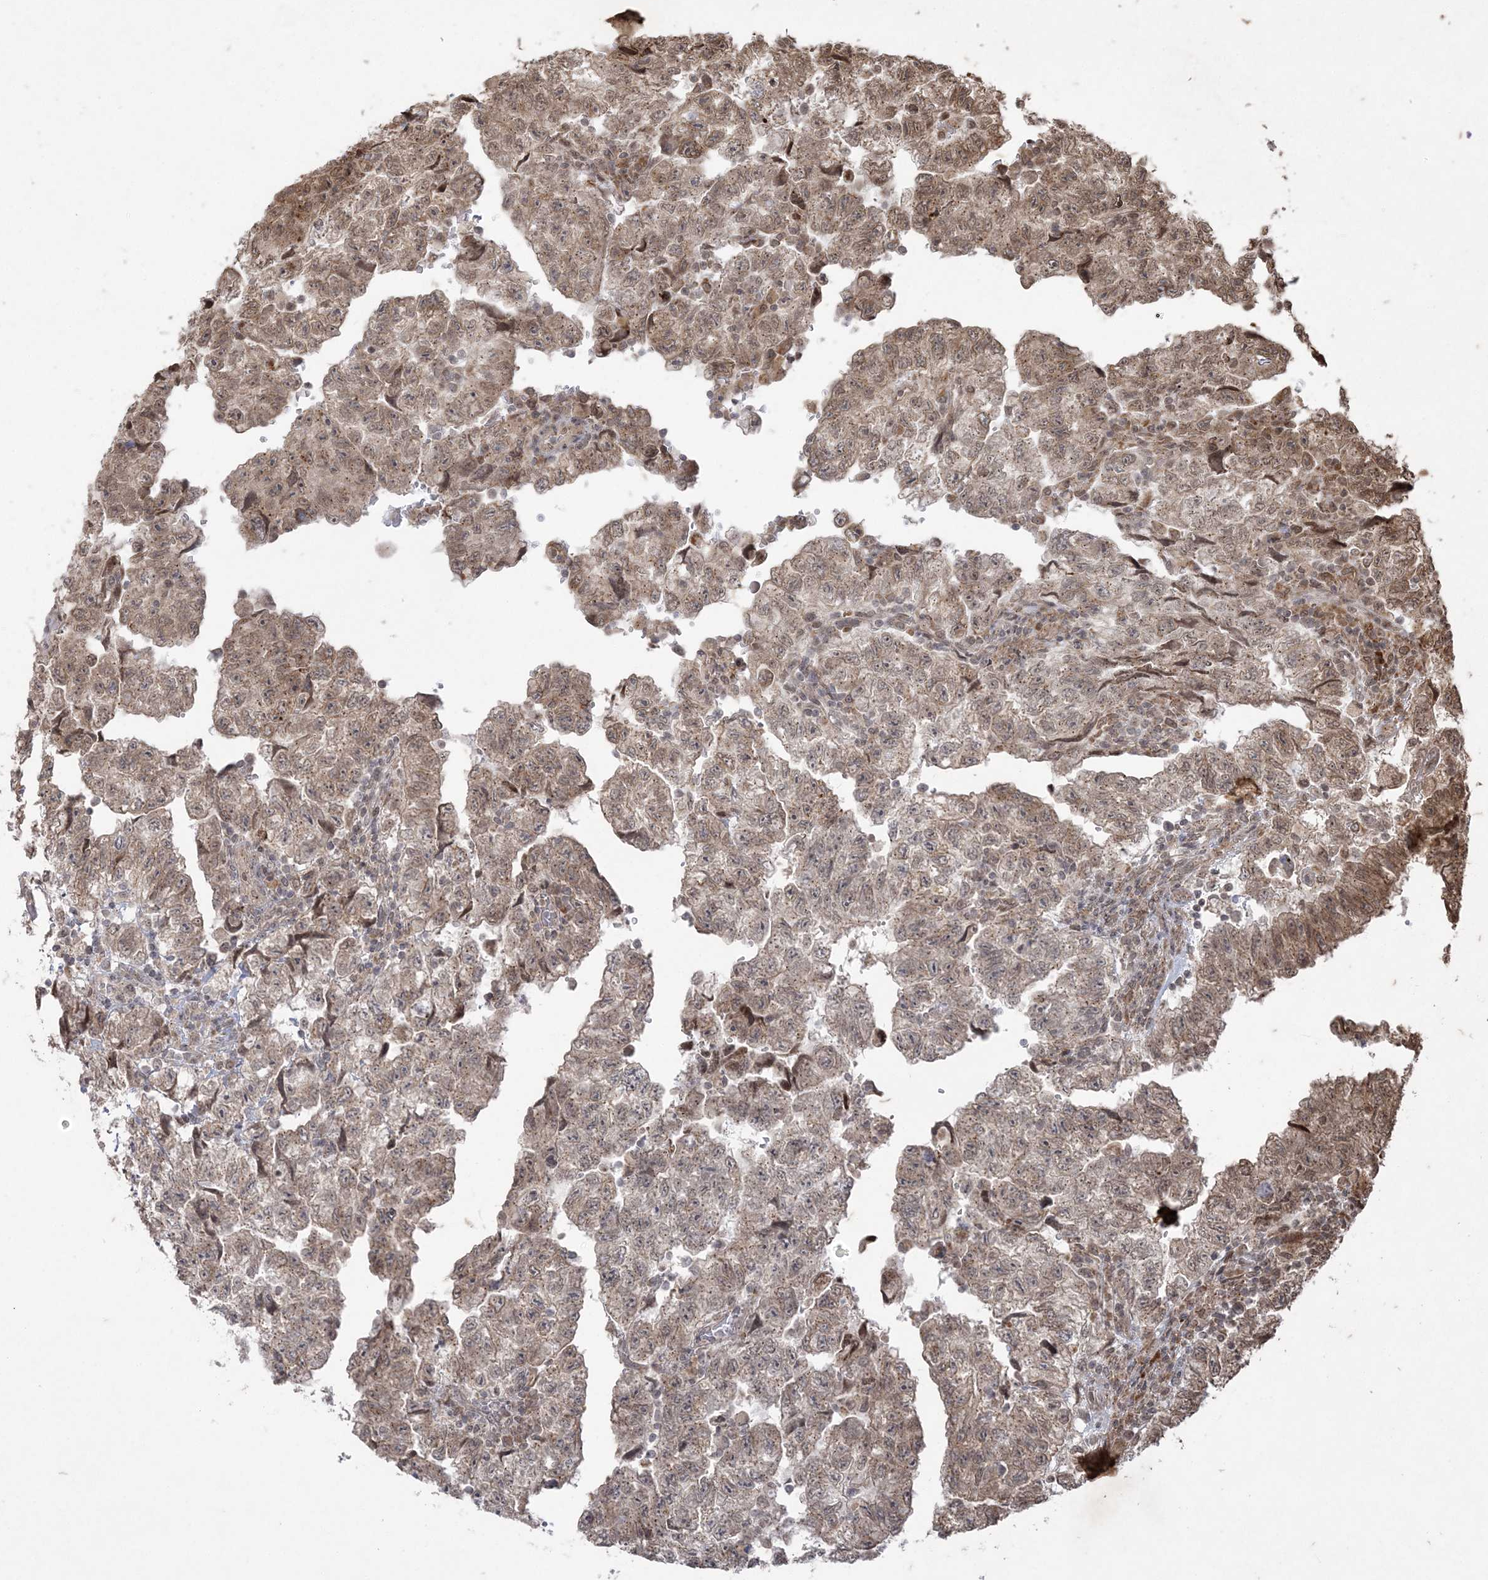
{"staining": {"intensity": "weak", "quantity": ">75%", "location": "nuclear"}, "tissue": "testis cancer", "cell_type": "Tumor cells", "image_type": "cancer", "snomed": [{"axis": "morphology", "description": "Carcinoma, Embryonal, NOS"}, {"axis": "topography", "description": "Testis"}], "caption": "Testis embryonal carcinoma stained with IHC shows weak nuclear expression in about >75% of tumor cells. The protein of interest is shown in brown color, while the nuclei are stained blue.", "gene": "RRAS", "patient": {"sex": "male", "age": 36}}